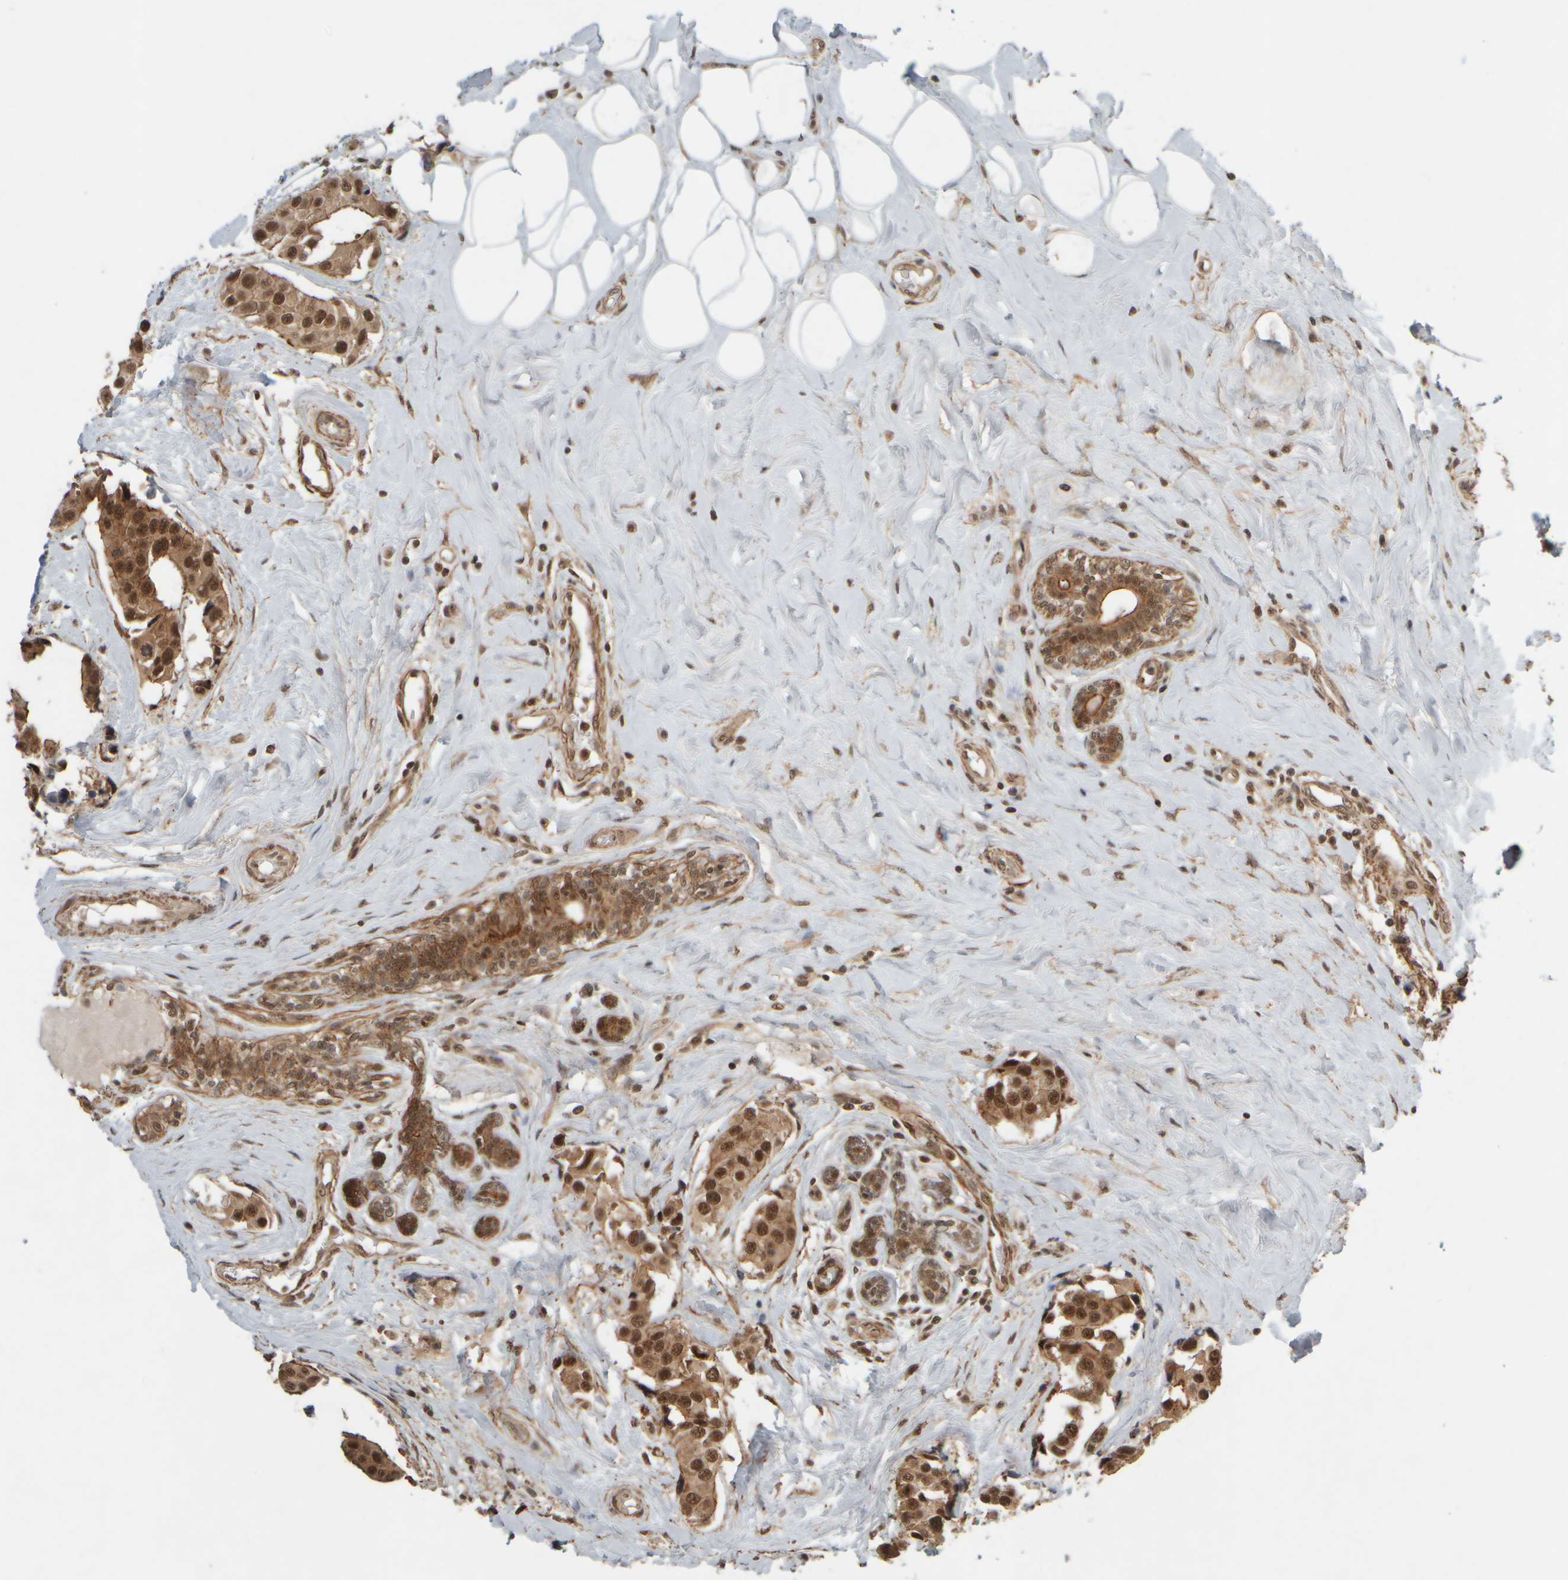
{"staining": {"intensity": "strong", "quantity": ">75%", "location": "cytoplasmic/membranous,nuclear"}, "tissue": "breast cancer", "cell_type": "Tumor cells", "image_type": "cancer", "snomed": [{"axis": "morphology", "description": "Normal tissue, NOS"}, {"axis": "morphology", "description": "Duct carcinoma"}, {"axis": "topography", "description": "Breast"}], "caption": "Tumor cells display high levels of strong cytoplasmic/membranous and nuclear positivity in about >75% of cells in human breast cancer (invasive ductal carcinoma).", "gene": "SYNRG", "patient": {"sex": "female", "age": 39}}